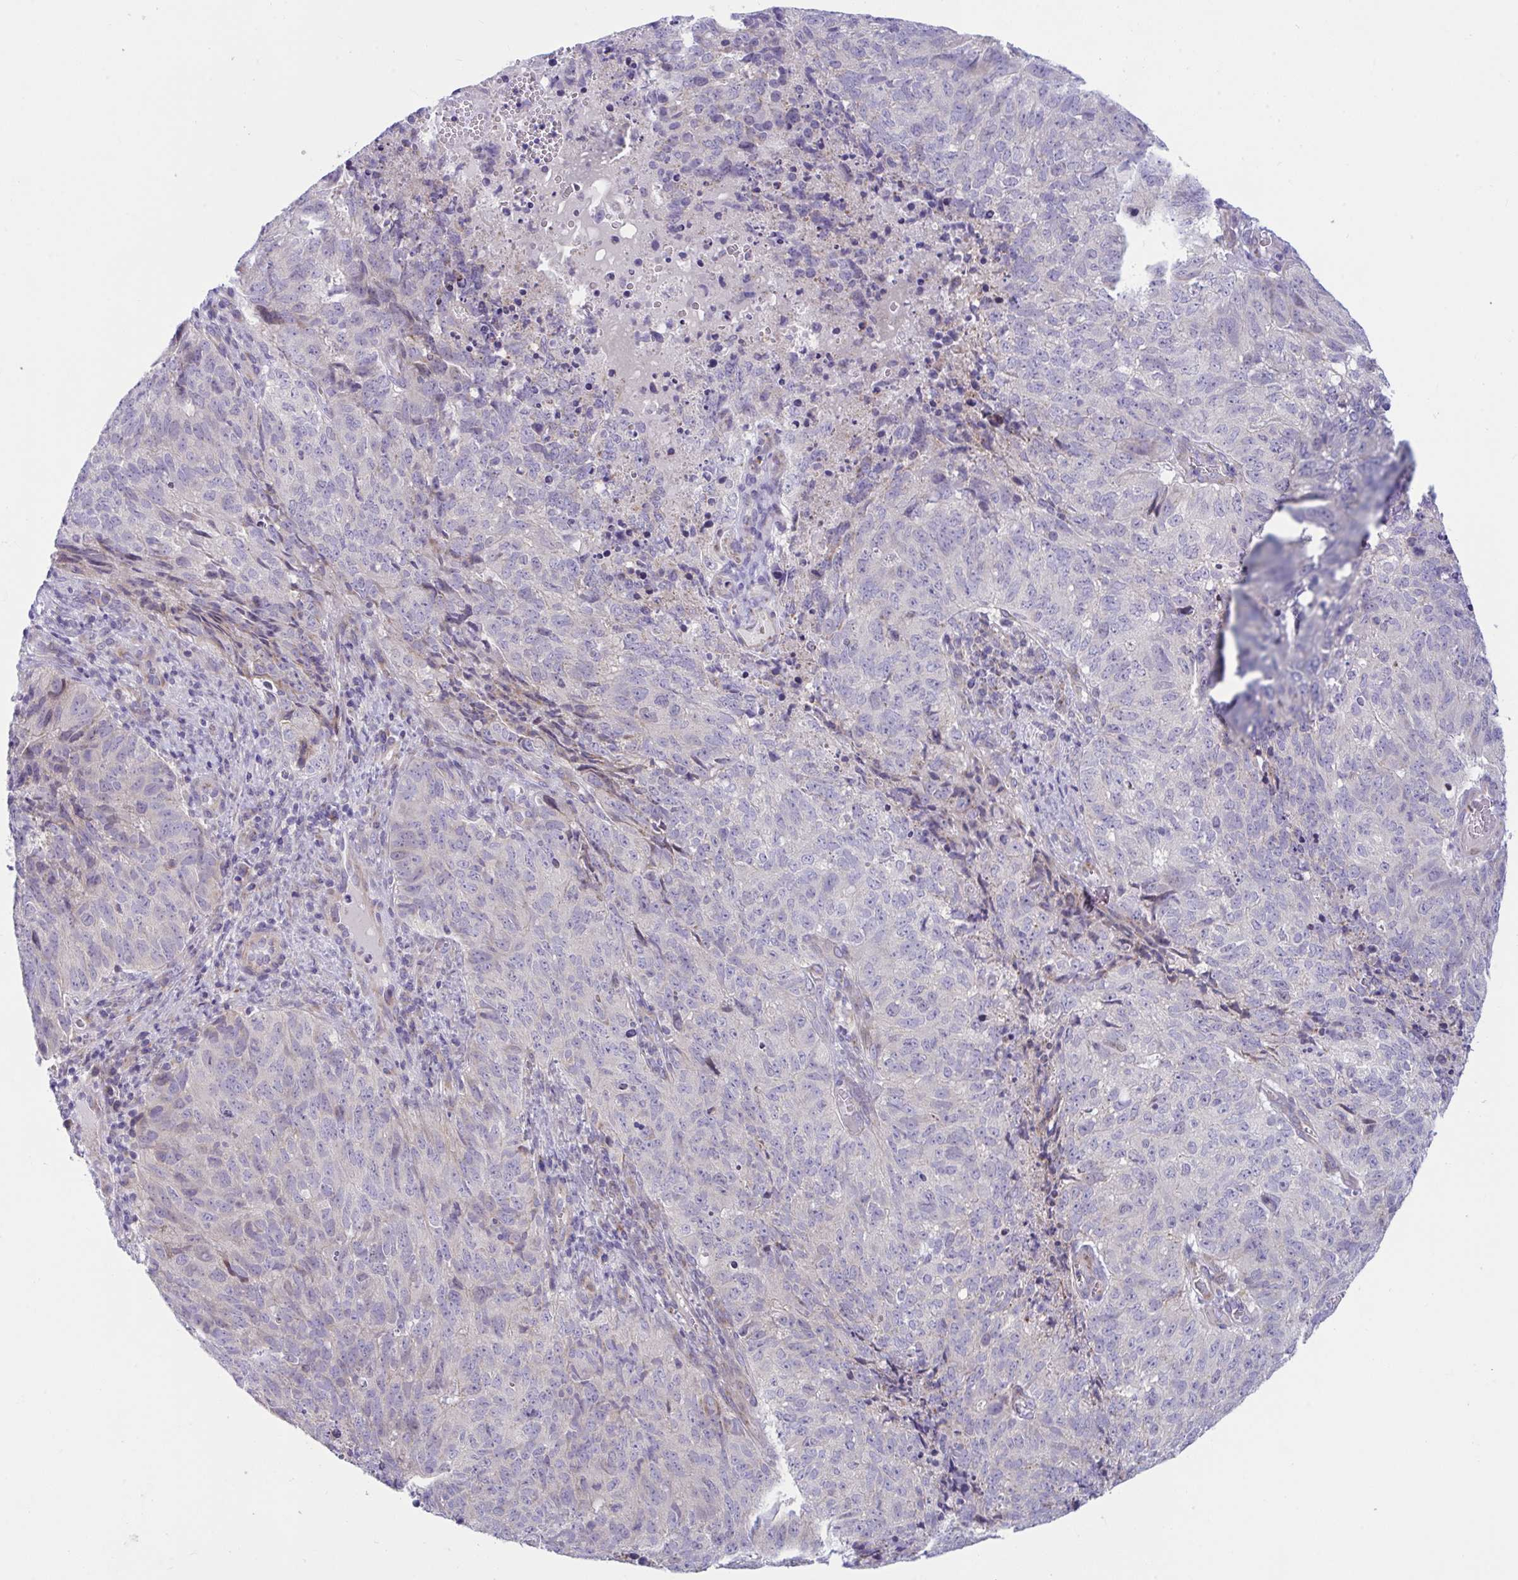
{"staining": {"intensity": "negative", "quantity": "none", "location": "none"}, "tissue": "cervical cancer", "cell_type": "Tumor cells", "image_type": "cancer", "snomed": [{"axis": "morphology", "description": "Adenocarcinoma, NOS"}, {"axis": "topography", "description": "Cervix"}], "caption": "This is a histopathology image of immunohistochemistry (IHC) staining of cervical cancer, which shows no positivity in tumor cells. (Brightfield microscopy of DAB immunohistochemistry at high magnification).", "gene": "DTX3", "patient": {"sex": "female", "age": 38}}